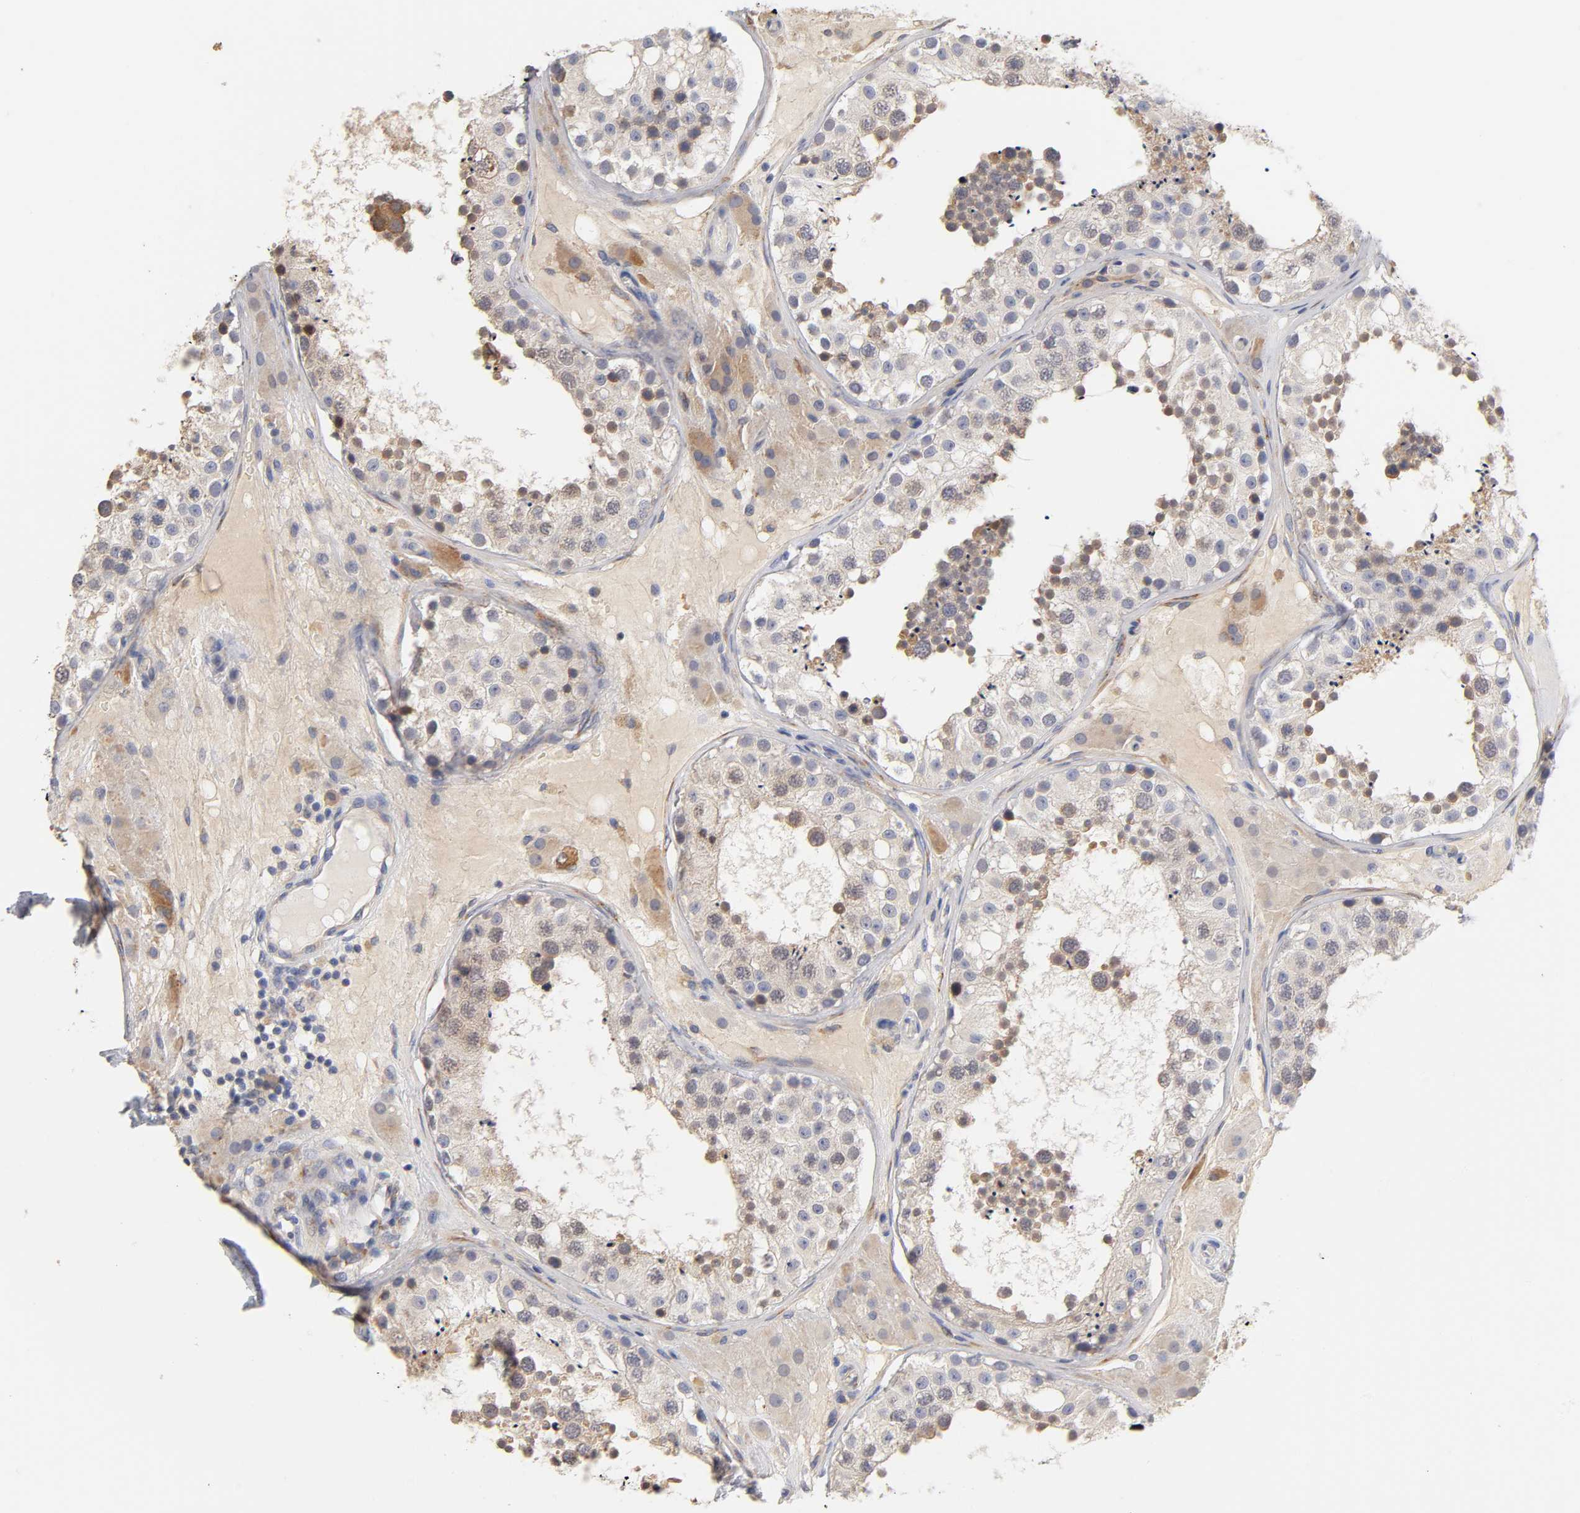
{"staining": {"intensity": "negative", "quantity": "none", "location": "none"}, "tissue": "testis", "cell_type": "Cells in seminiferous ducts", "image_type": "normal", "snomed": [{"axis": "morphology", "description": "Normal tissue, NOS"}, {"axis": "topography", "description": "Testis"}], "caption": "Immunohistochemical staining of unremarkable testis displays no significant staining in cells in seminiferous ducts. (Brightfield microscopy of DAB (3,3'-diaminobenzidine) IHC at high magnification).", "gene": "LAMB1", "patient": {"sex": "male", "age": 26}}